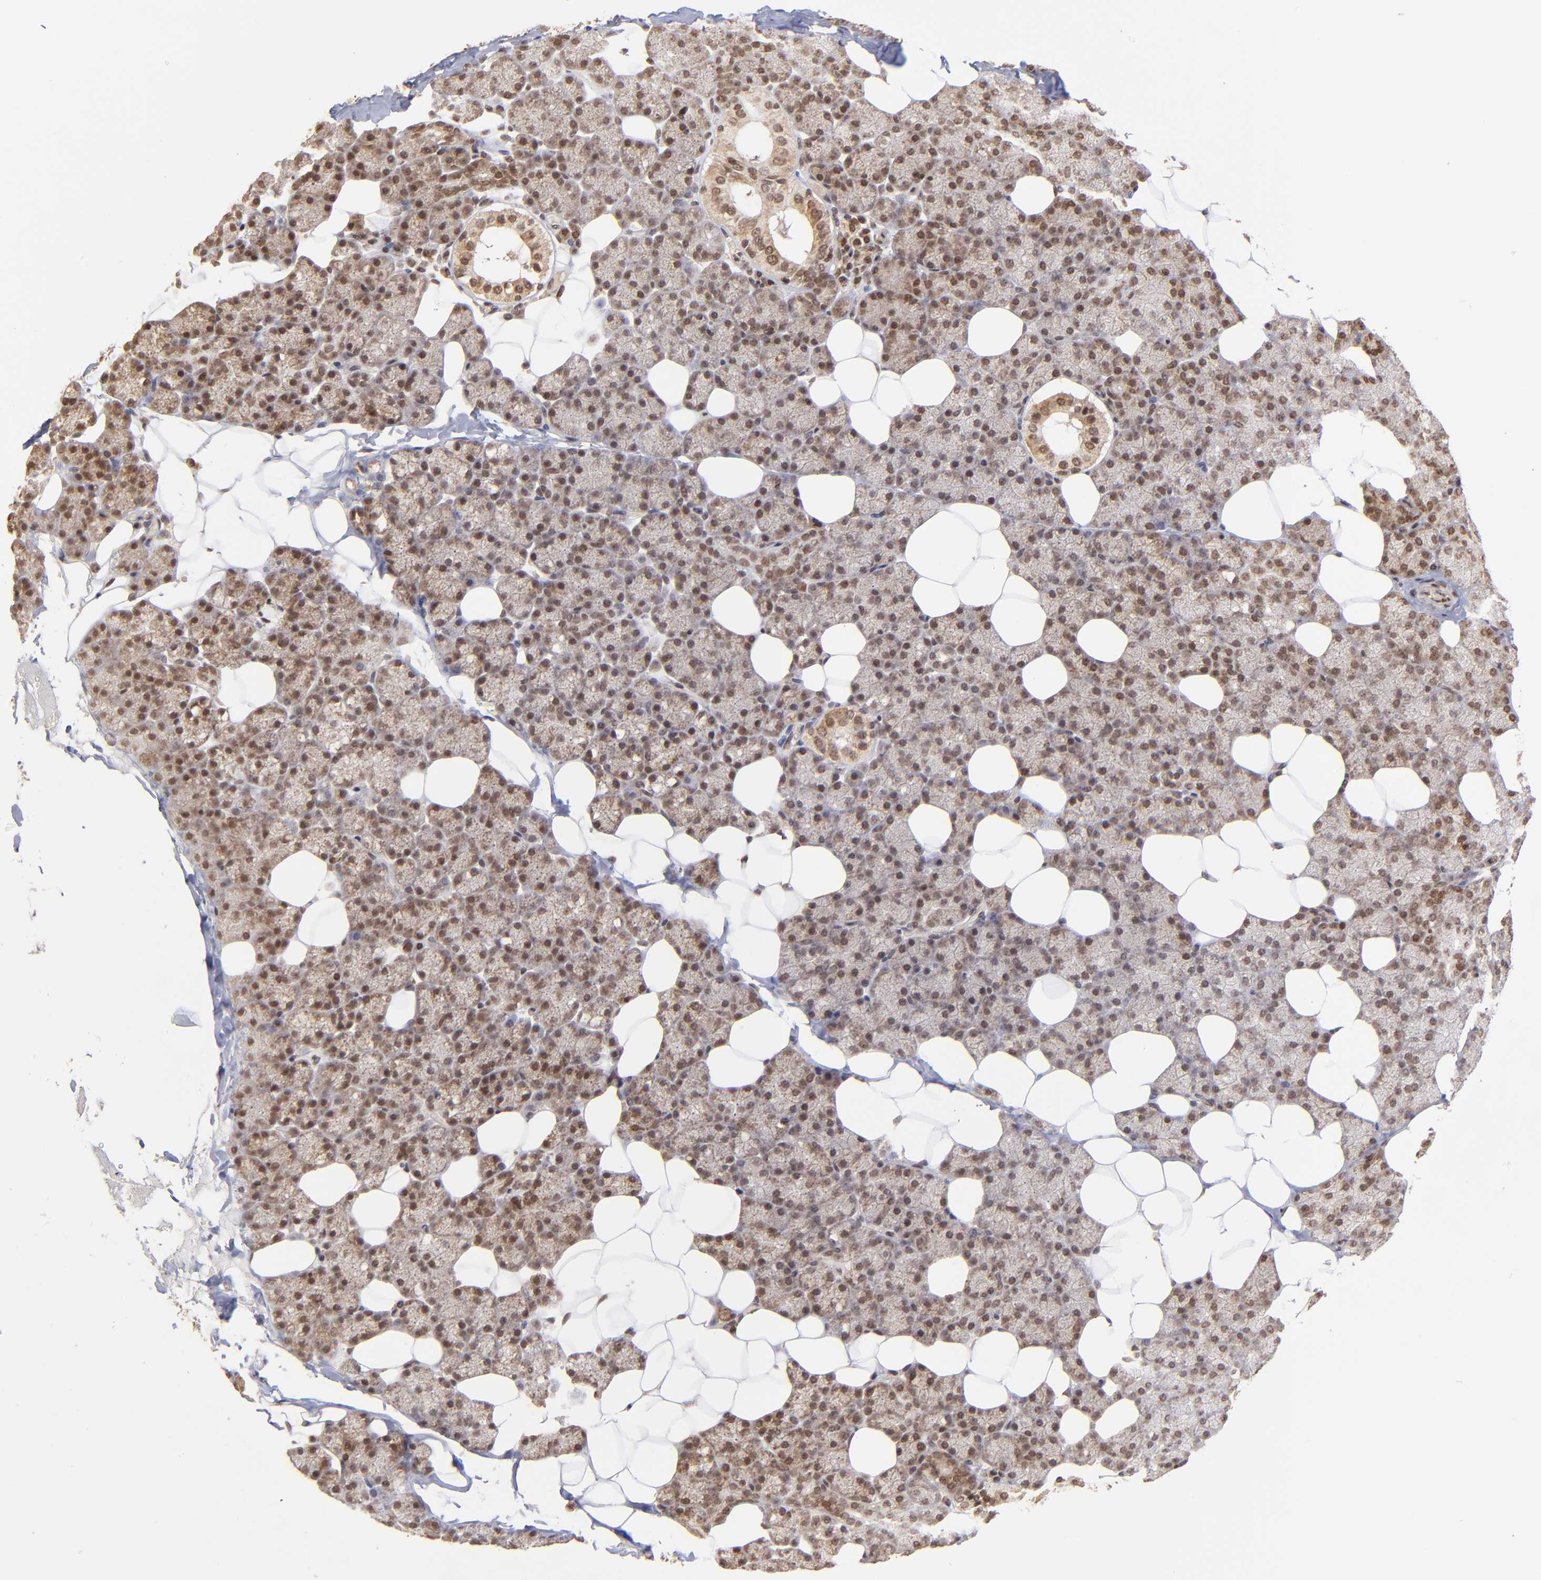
{"staining": {"intensity": "weak", "quantity": "25%-75%", "location": "cytoplasmic/membranous,nuclear"}, "tissue": "salivary gland", "cell_type": "Glandular cells", "image_type": "normal", "snomed": [{"axis": "morphology", "description": "Normal tissue, NOS"}, {"axis": "topography", "description": "Lymph node"}, {"axis": "topography", "description": "Salivary gland"}], "caption": "A brown stain labels weak cytoplasmic/membranous,nuclear positivity of a protein in glandular cells of unremarkable salivary gland.", "gene": "MED15", "patient": {"sex": "male", "age": 8}}